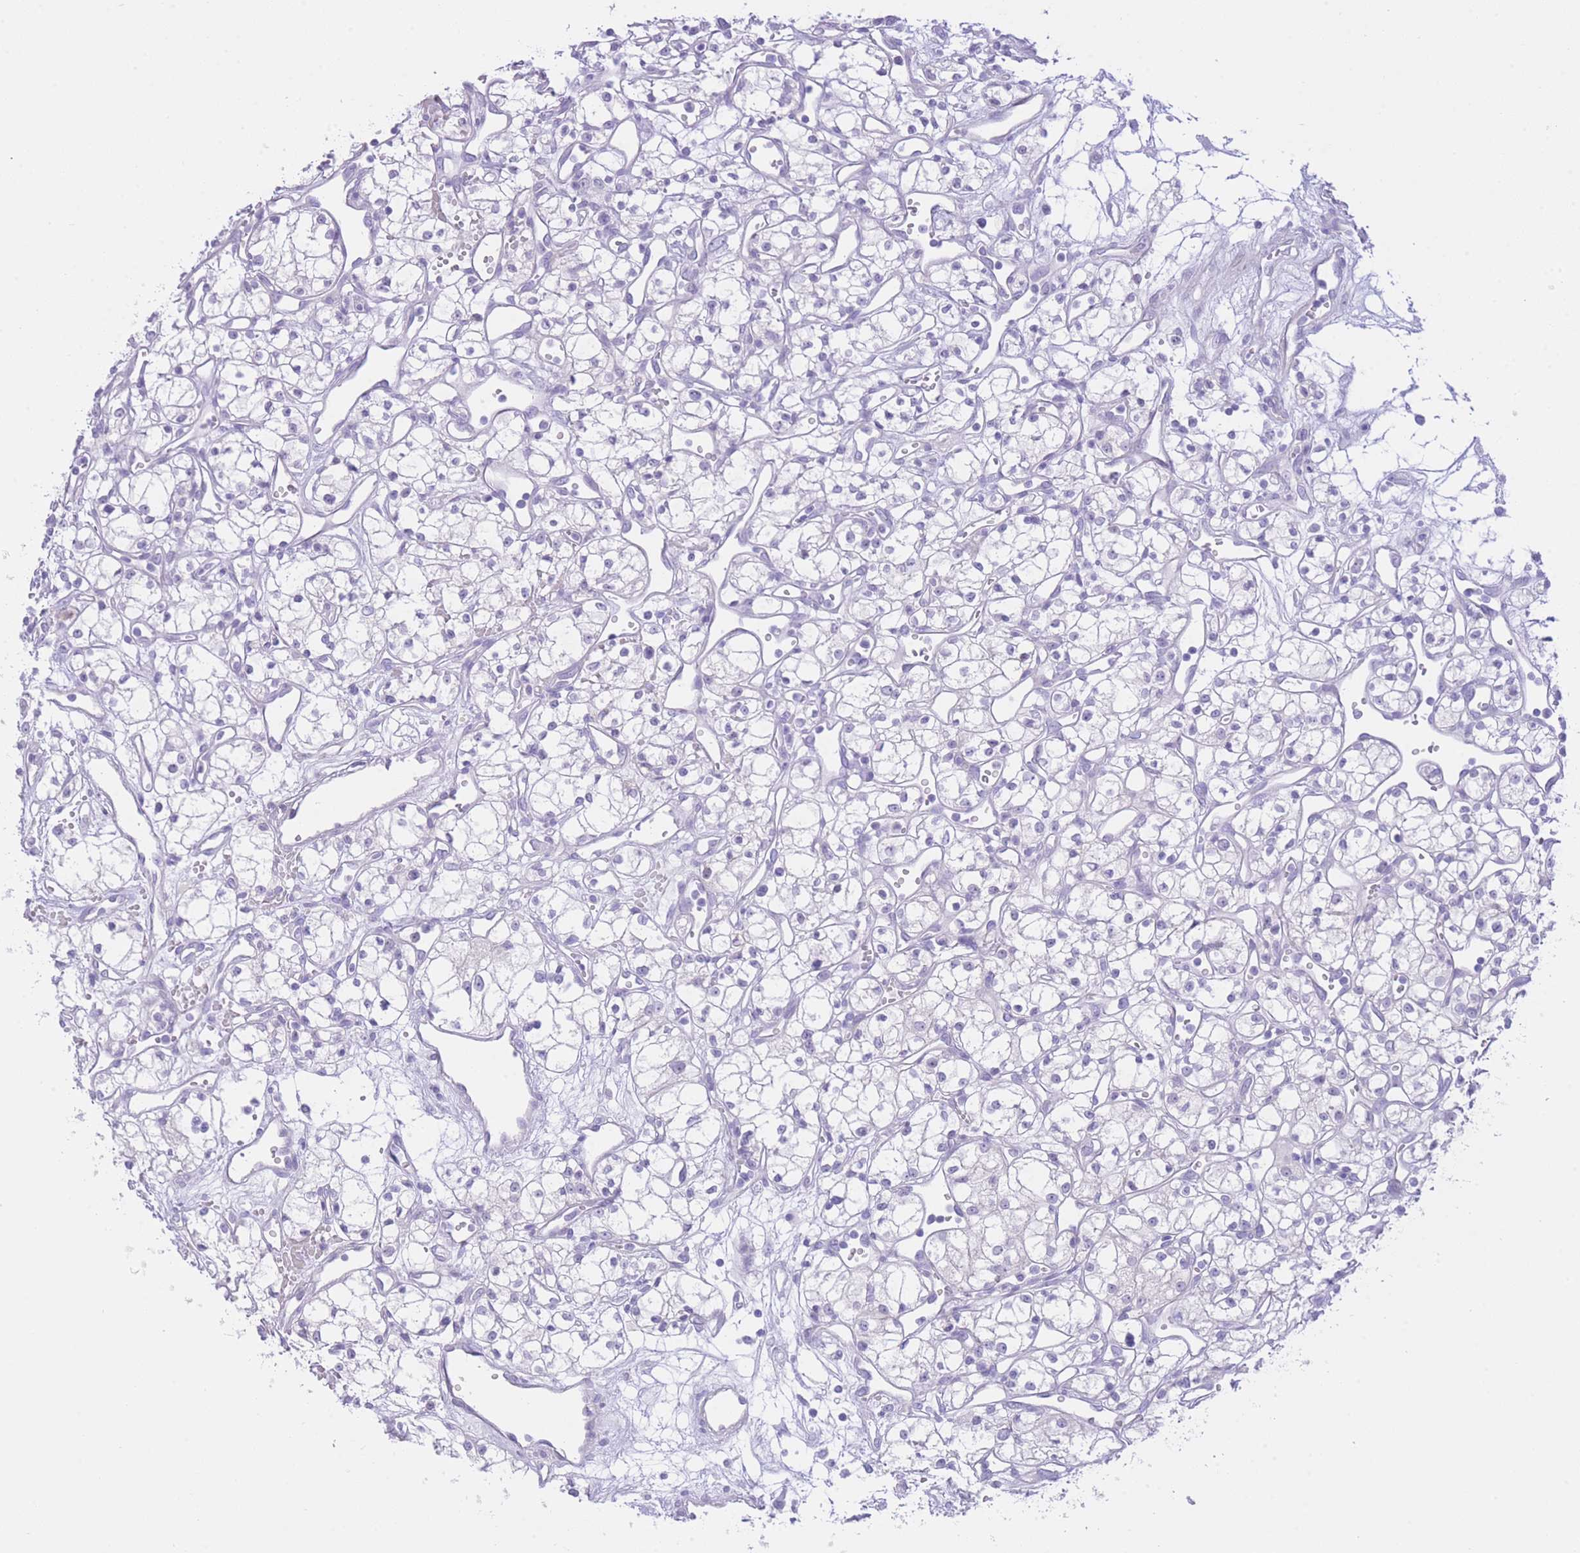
{"staining": {"intensity": "negative", "quantity": "none", "location": "none"}, "tissue": "renal cancer", "cell_type": "Tumor cells", "image_type": "cancer", "snomed": [{"axis": "morphology", "description": "Adenocarcinoma, NOS"}, {"axis": "topography", "description": "Kidney"}], "caption": "Protein analysis of adenocarcinoma (renal) demonstrates no significant positivity in tumor cells.", "gene": "ZNF212", "patient": {"sex": "male", "age": 59}}